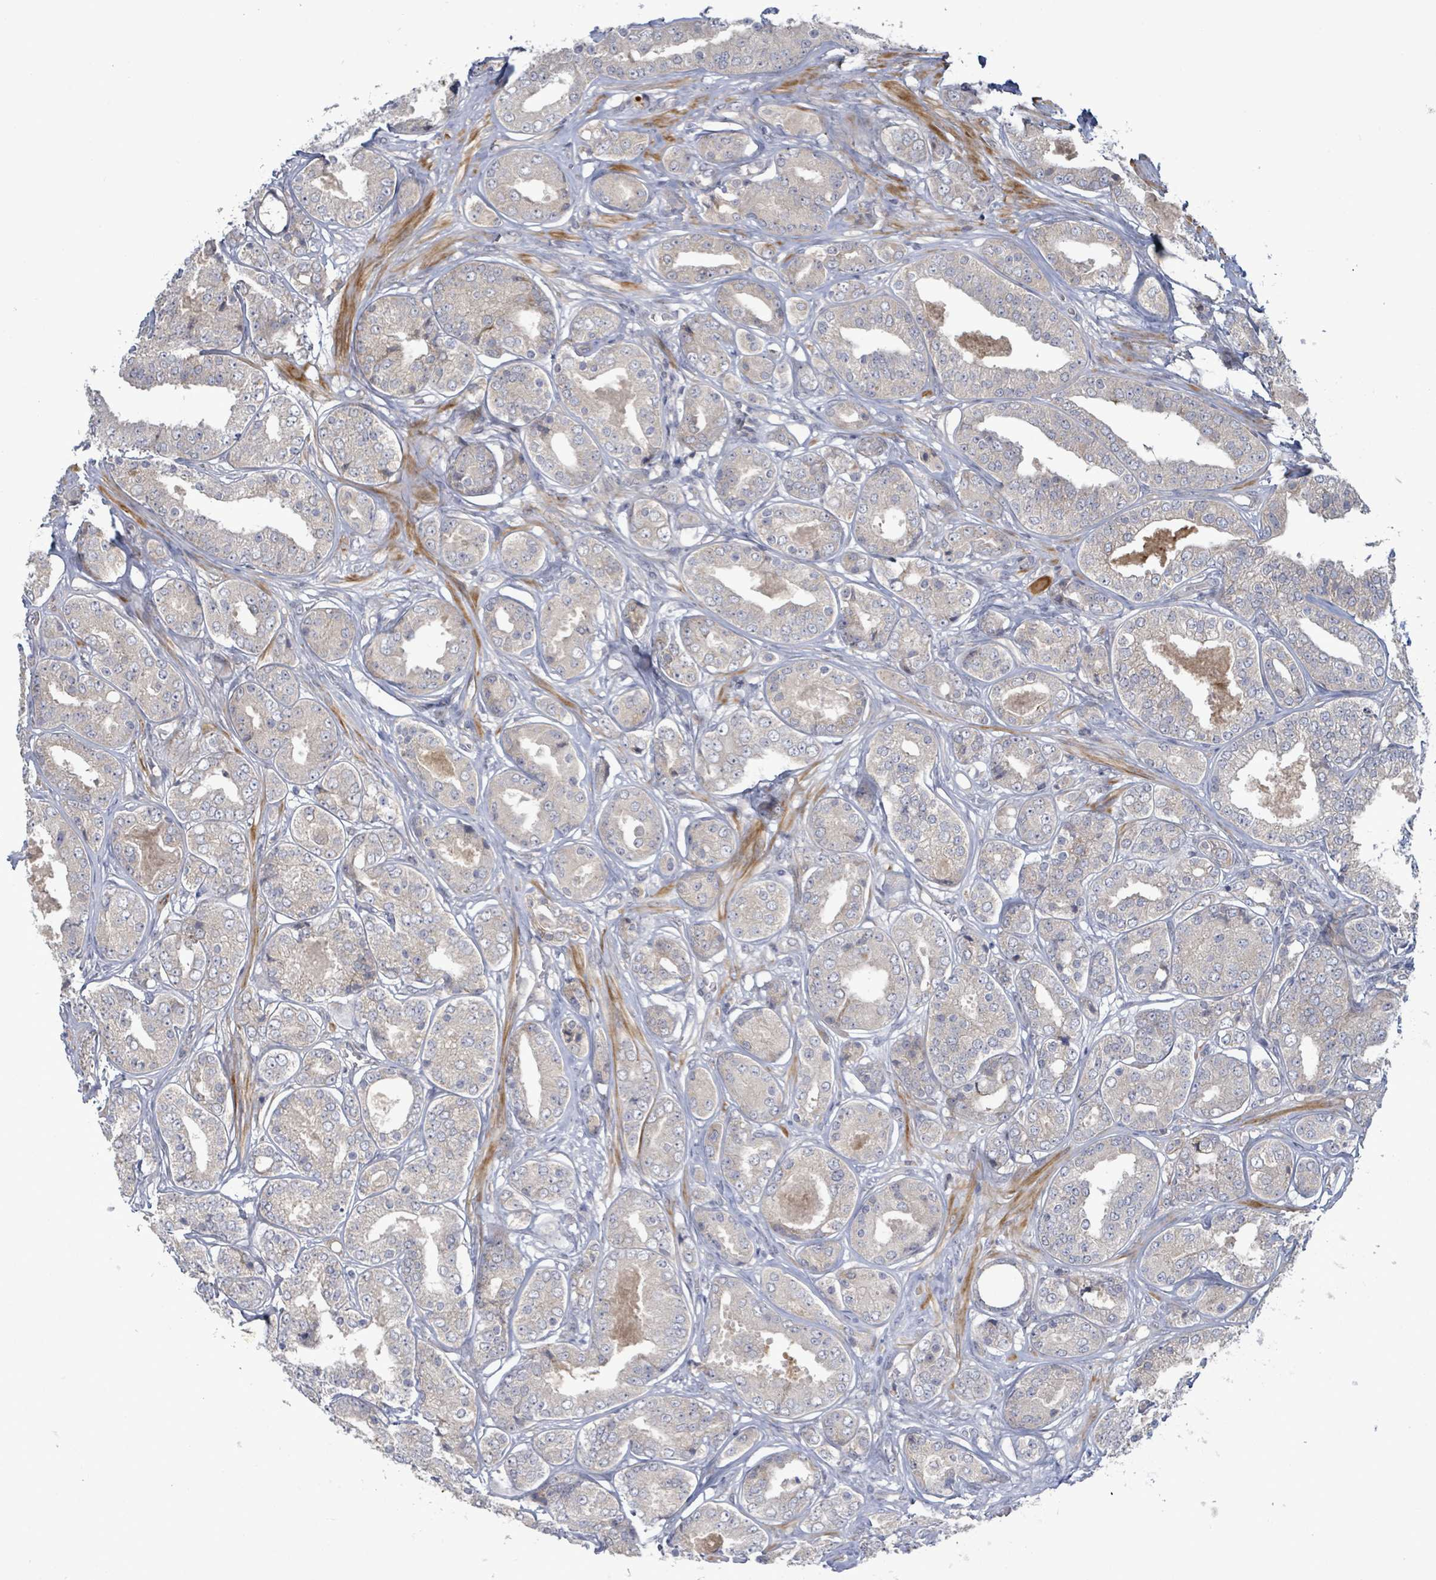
{"staining": {"intensity": "negative", "quantity": "none", "location": "none"}, "tissue": "prostate cancer", "cell_type": "Tumor cells", "image_type": "cancer", "snomed": [{"axis": "morphology", "description": "Adenocarcinoma, High grade"}, {"axis": "topography", "description": "Prostate"}], "caption": "High magnification brightfield microscopy of prostate cancer stained with DAB (brown) and counterstained with hematoxylin (blue): tumor cells show no significant expression.", "gene": "SLIT3", "patient": {"sex": "male", "age": 63}}